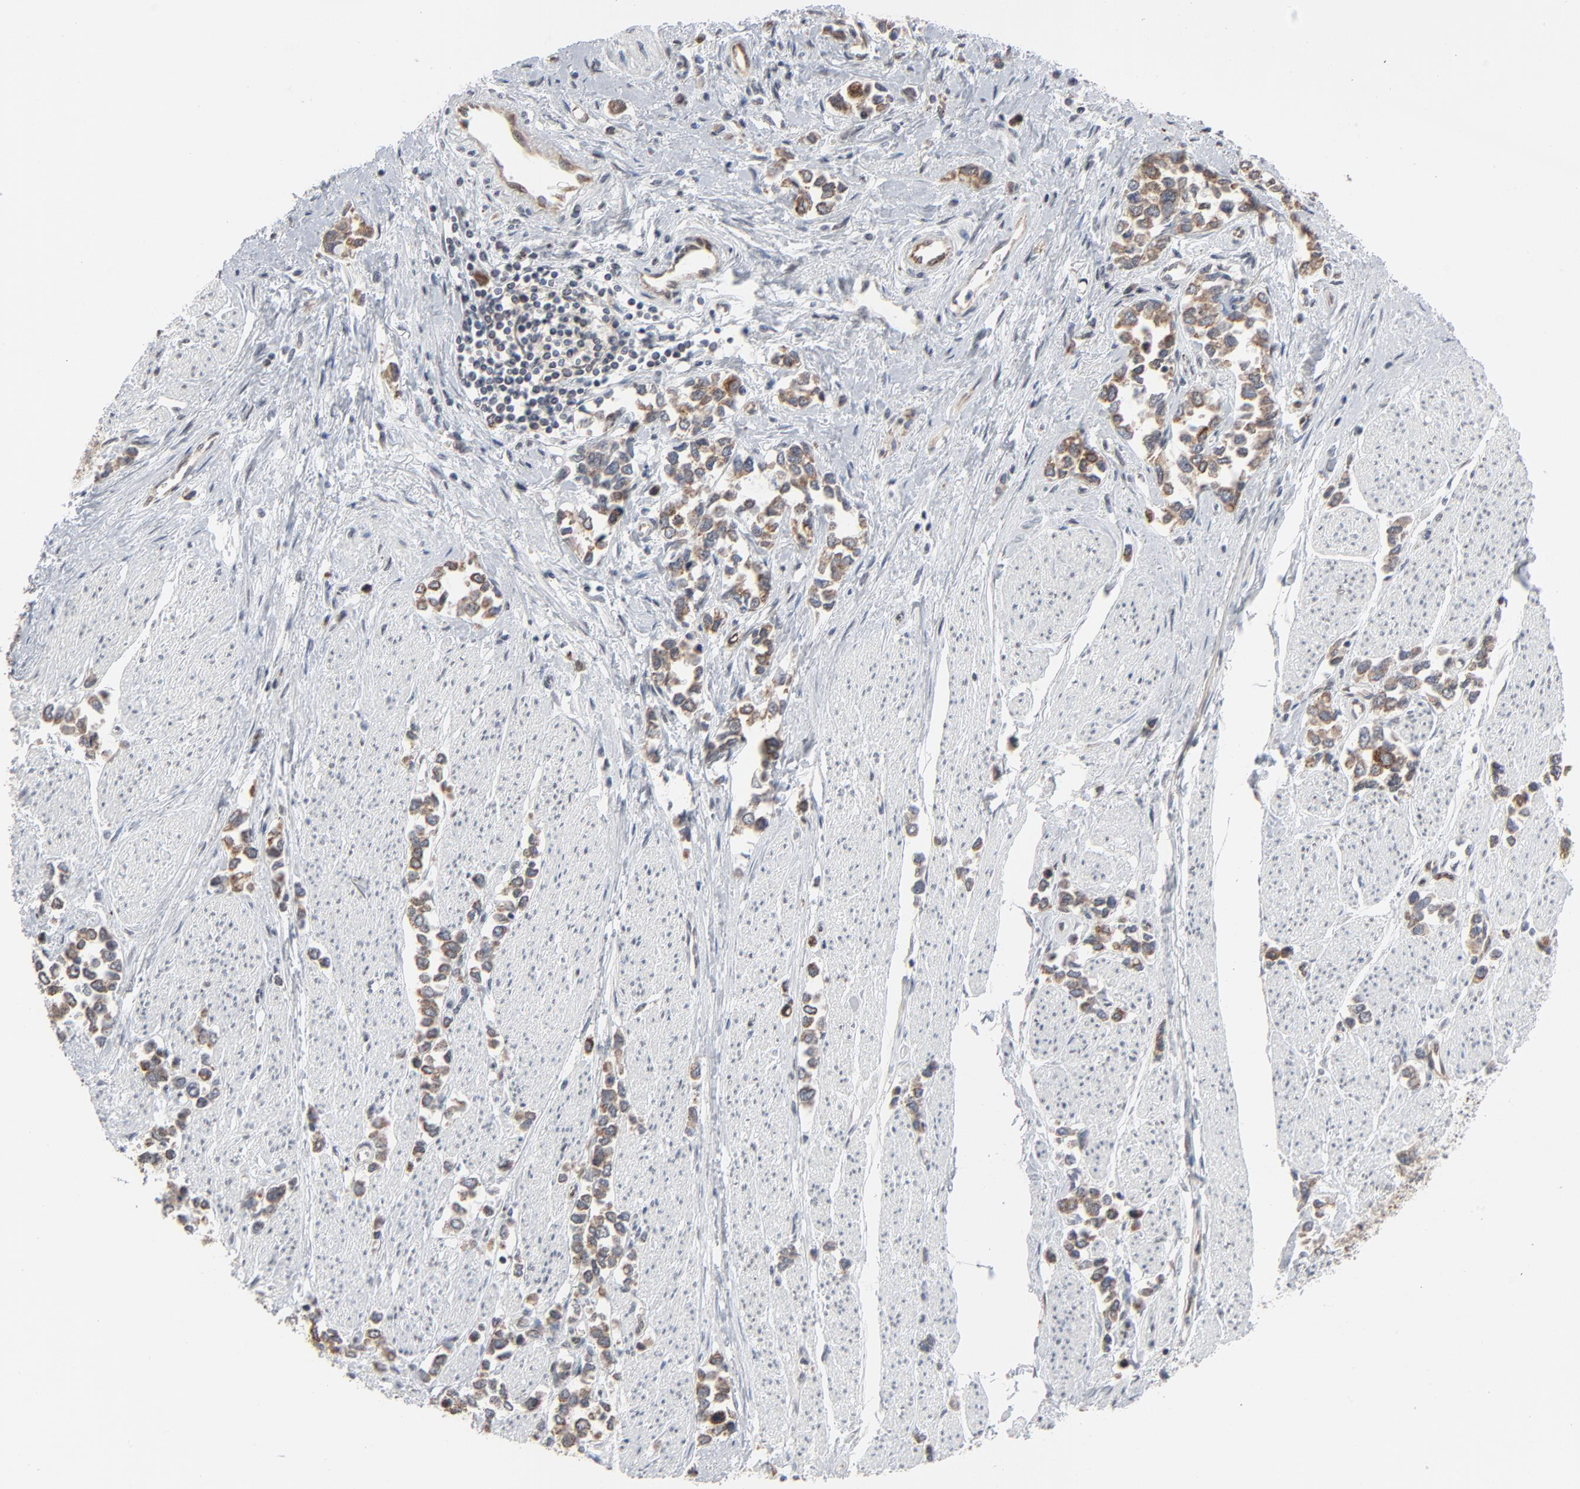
{"staining": {"intensity": "weak", "quantity": "25%-75%", "location": "cytoplasmic/membranous"}, "tissue": "stomach cancer", "cell_type": "Tumor cells", "image_type": "cancer", "snomed": [{"axis": "morphology", "description": "Adenocarcinoma, NOS"}, {"axis": "topography", "description": "Stomach, upper"}], "caption": "A brown stain shows weak cytoplasmic/membranous staining of a protein in human stomach cancer (adenocarcinoma) tumor cells.", "gene": "ITPR3", "patient": {"sex": "male", "age": 76}}